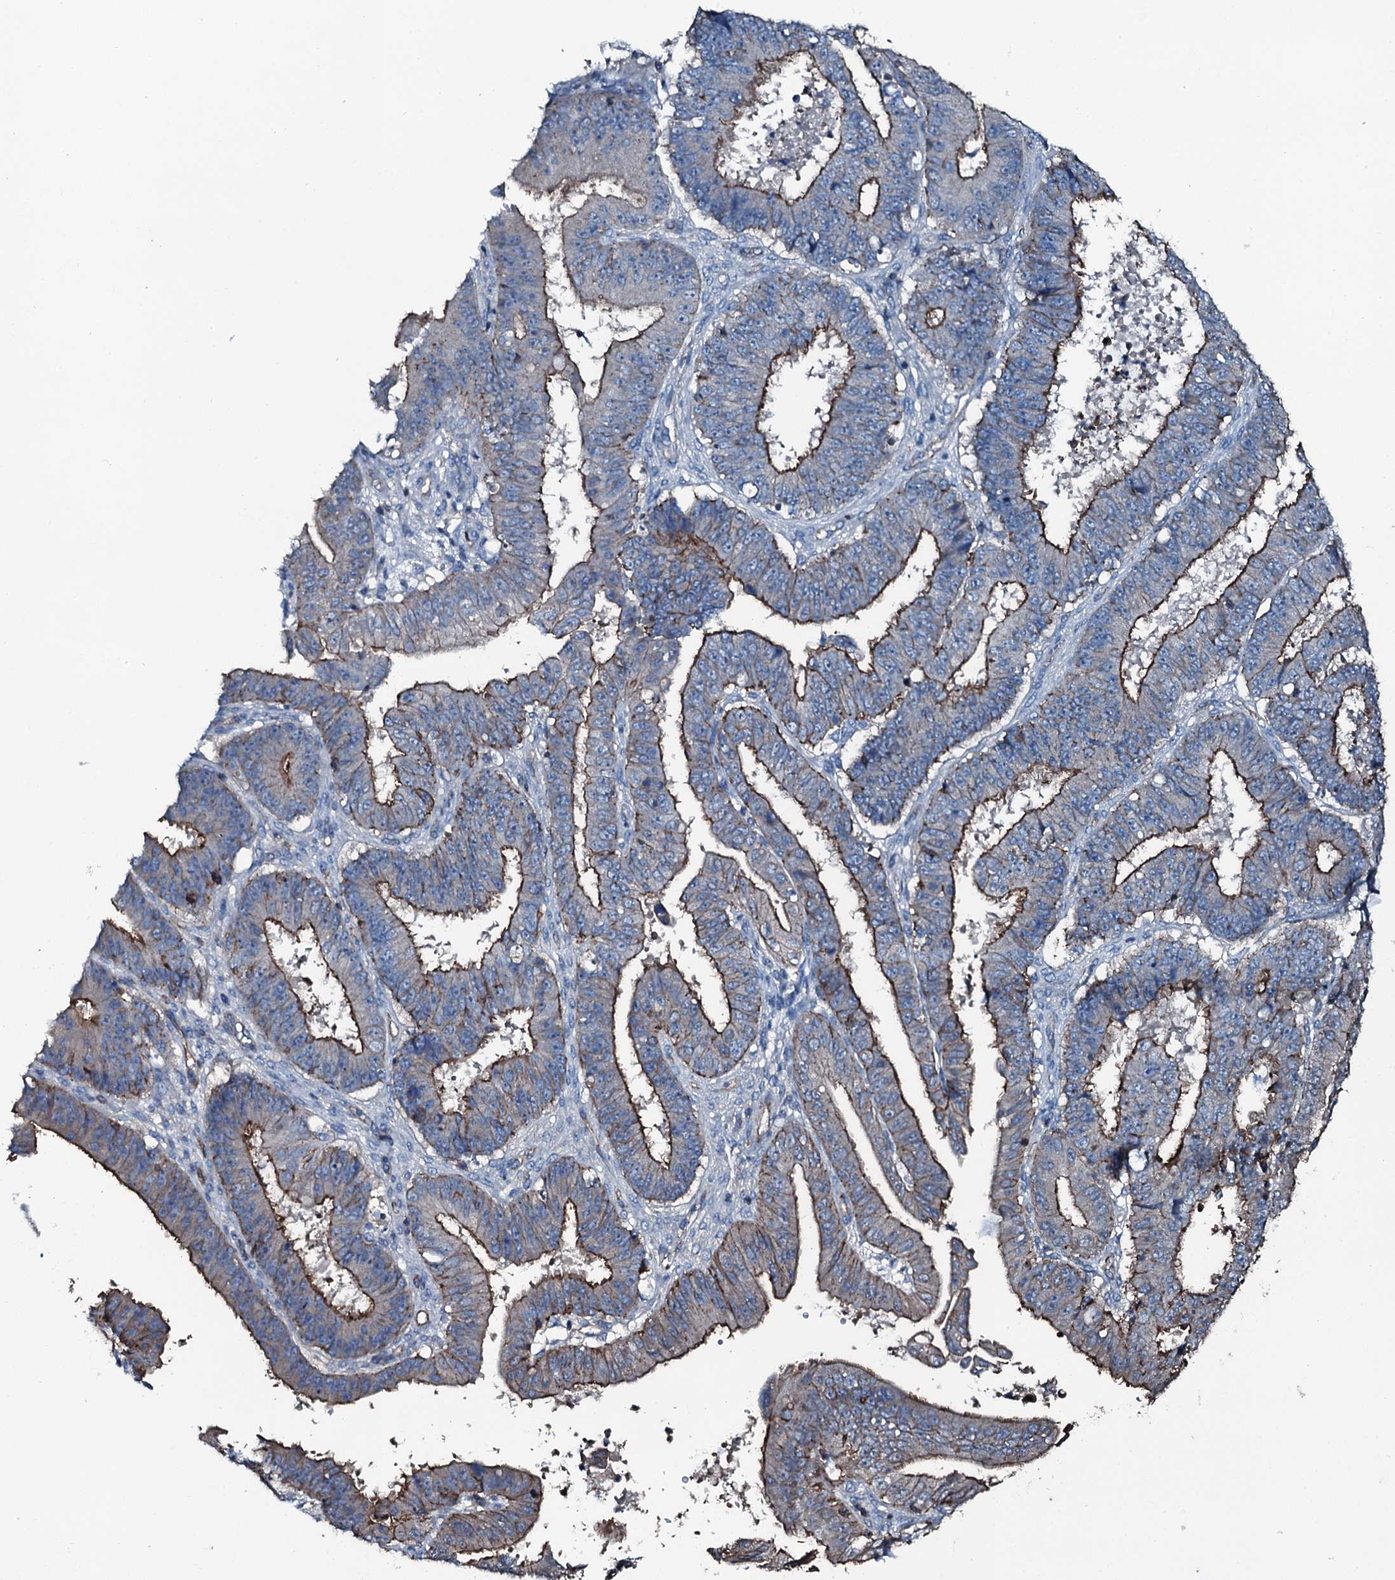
{"staining": {"intensity": "moderate", "quantity": ">75%", "location": "cytoplasmic/membranous"}, "tissue": "ovarian cancer", "cell_type": "Tumor cells", "image_type": "cancer", "snomed": [{"axis": "morphology", "description": "Carcinoma, endometroid"}, {"axis": "topography", "description": "Appendix"}, {"axis": "topography", "description": "Ovary"}], "caption": "Moderate cytoplasmic/membranous expression for a protein is appreciated in about >75% of tumor cells of ovarian endometroid carcinoma using IHC.", "gene": "SLC25A38", "patient": {"sex": "female", "age": 42}}